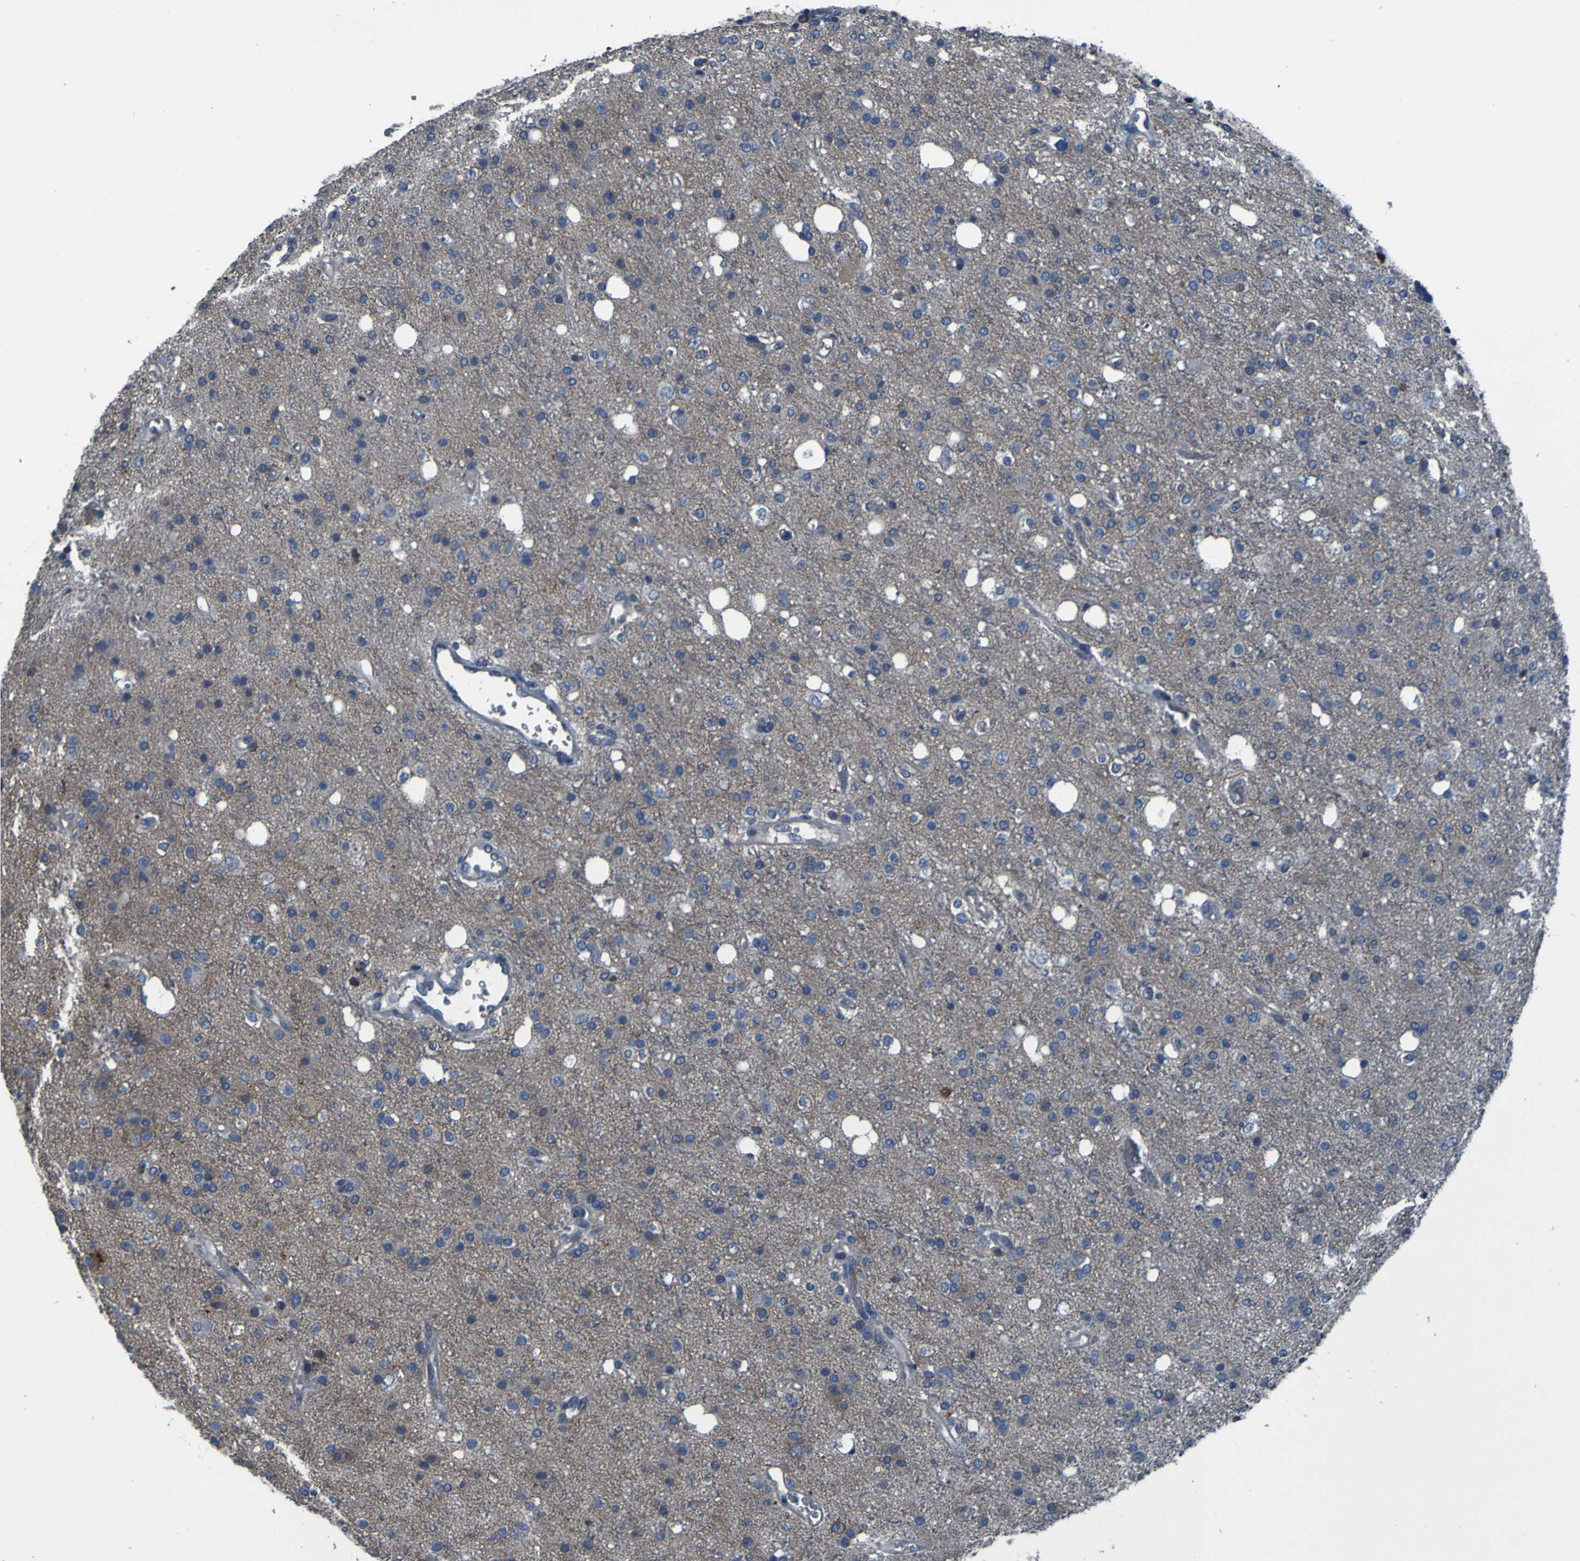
{"staining": {"intensity": "negative", "quantity": "none", "location": "none"}, "tissue": "glioma", "cell_type": "Tumor cells", "image_type": "cancer", "snomed": [{"axis": "morphology", "description": "Glioma, malignant, High grade"}, {"axis": "topography", "description": "Brain"}], "caption": "The immunohistochemistry photomicrograph has no significant staining in tumor cells of high-grade glioma (malignant) tissue. (DAB (3,3'-diaminobenzidine) IHC, high magnification).", "gene": "GRAMD1A", "patient": {"sex": "male", "age": 47}}